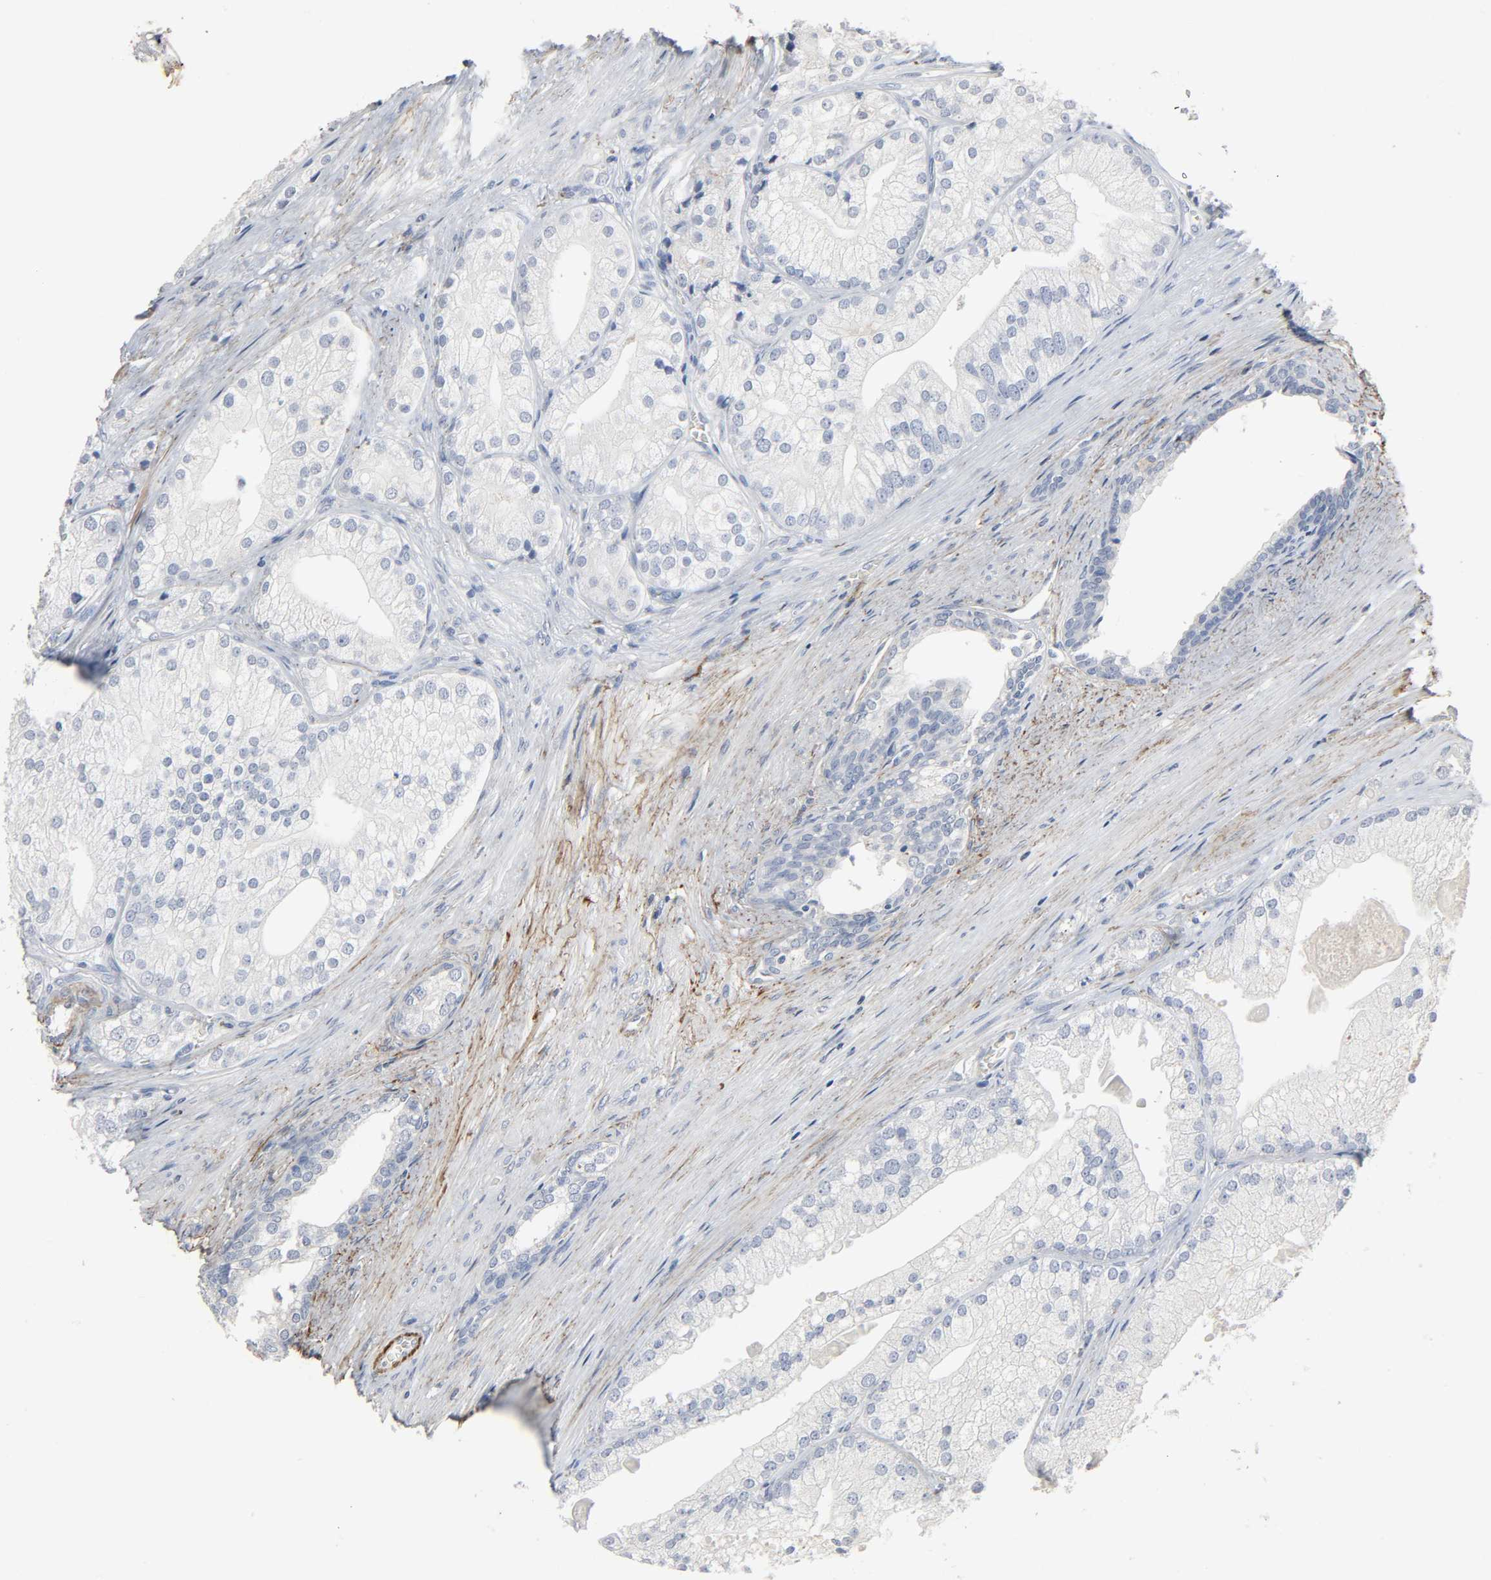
{"staining": {"intensity": "negative", "quantity": "none", "location": "none"}, "tissue": "prostate cancer", "cell_type": "Tumor cells", "image_type": "cancer", "snomed": [{"axis": "morphology", "description": "Adenocarcinoma, Low grade"}, {"axis": "topography", "description": "Prostate"}], "caption": "The immunohistochemistry histopathology image has no significant expression in tumor cells of prostate cancer (low-grade adenocarcinoma) tissue.", "gene": "FBLN5", "patient": {"sex": "male", "age": 69}}